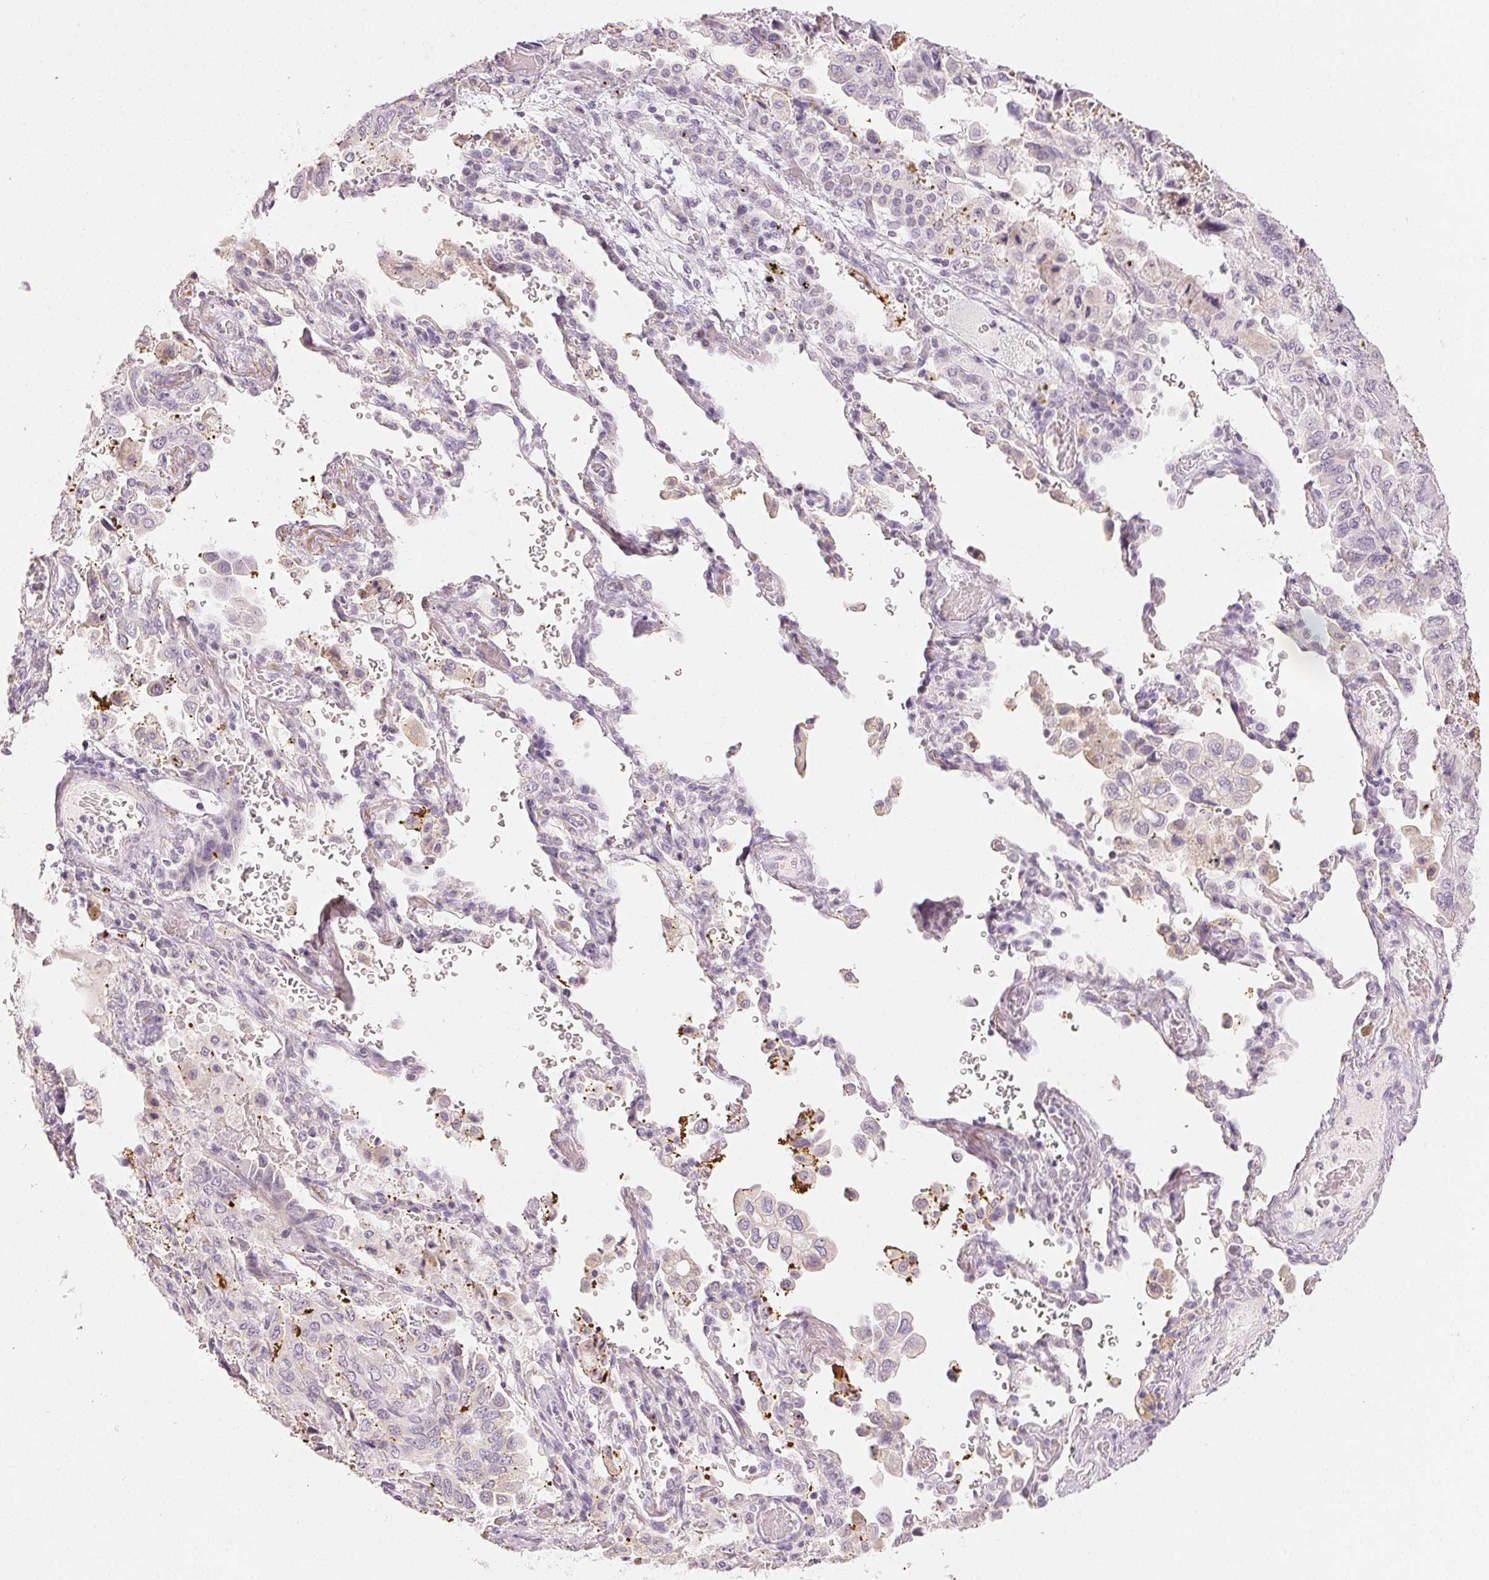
{"staining": {"intensity": "negative", "quantity": "none", "location": "none"}, "tissue": "lung cancer", "cell_type": "Tumor cells", "image_type": "cancer", "snomed": [{"axis": "morphology", "description": "Aneuploidy"}, {"axis": "morphology", "description": "Adenocarcinoma, NOS"}, {"axis": "morphology", "description": "Adenocarcinoma, metastatic, NOS"}, {"axis": "topography", "description": "Lymph node"}, {"axis": "topography", "description": "Lung"}], "caption": "A photomicrograph of lung adenocarcinoma stained for a protein demonstrates no brown staining in tumor cells. Brightfield microscopy of immunohistochemistry (IHC) stained with DAB (brown) and hematoxylin (blue), captured at high magnification.", "gene": "LVRN", "patient": {"sex": "female", "age": 48}}